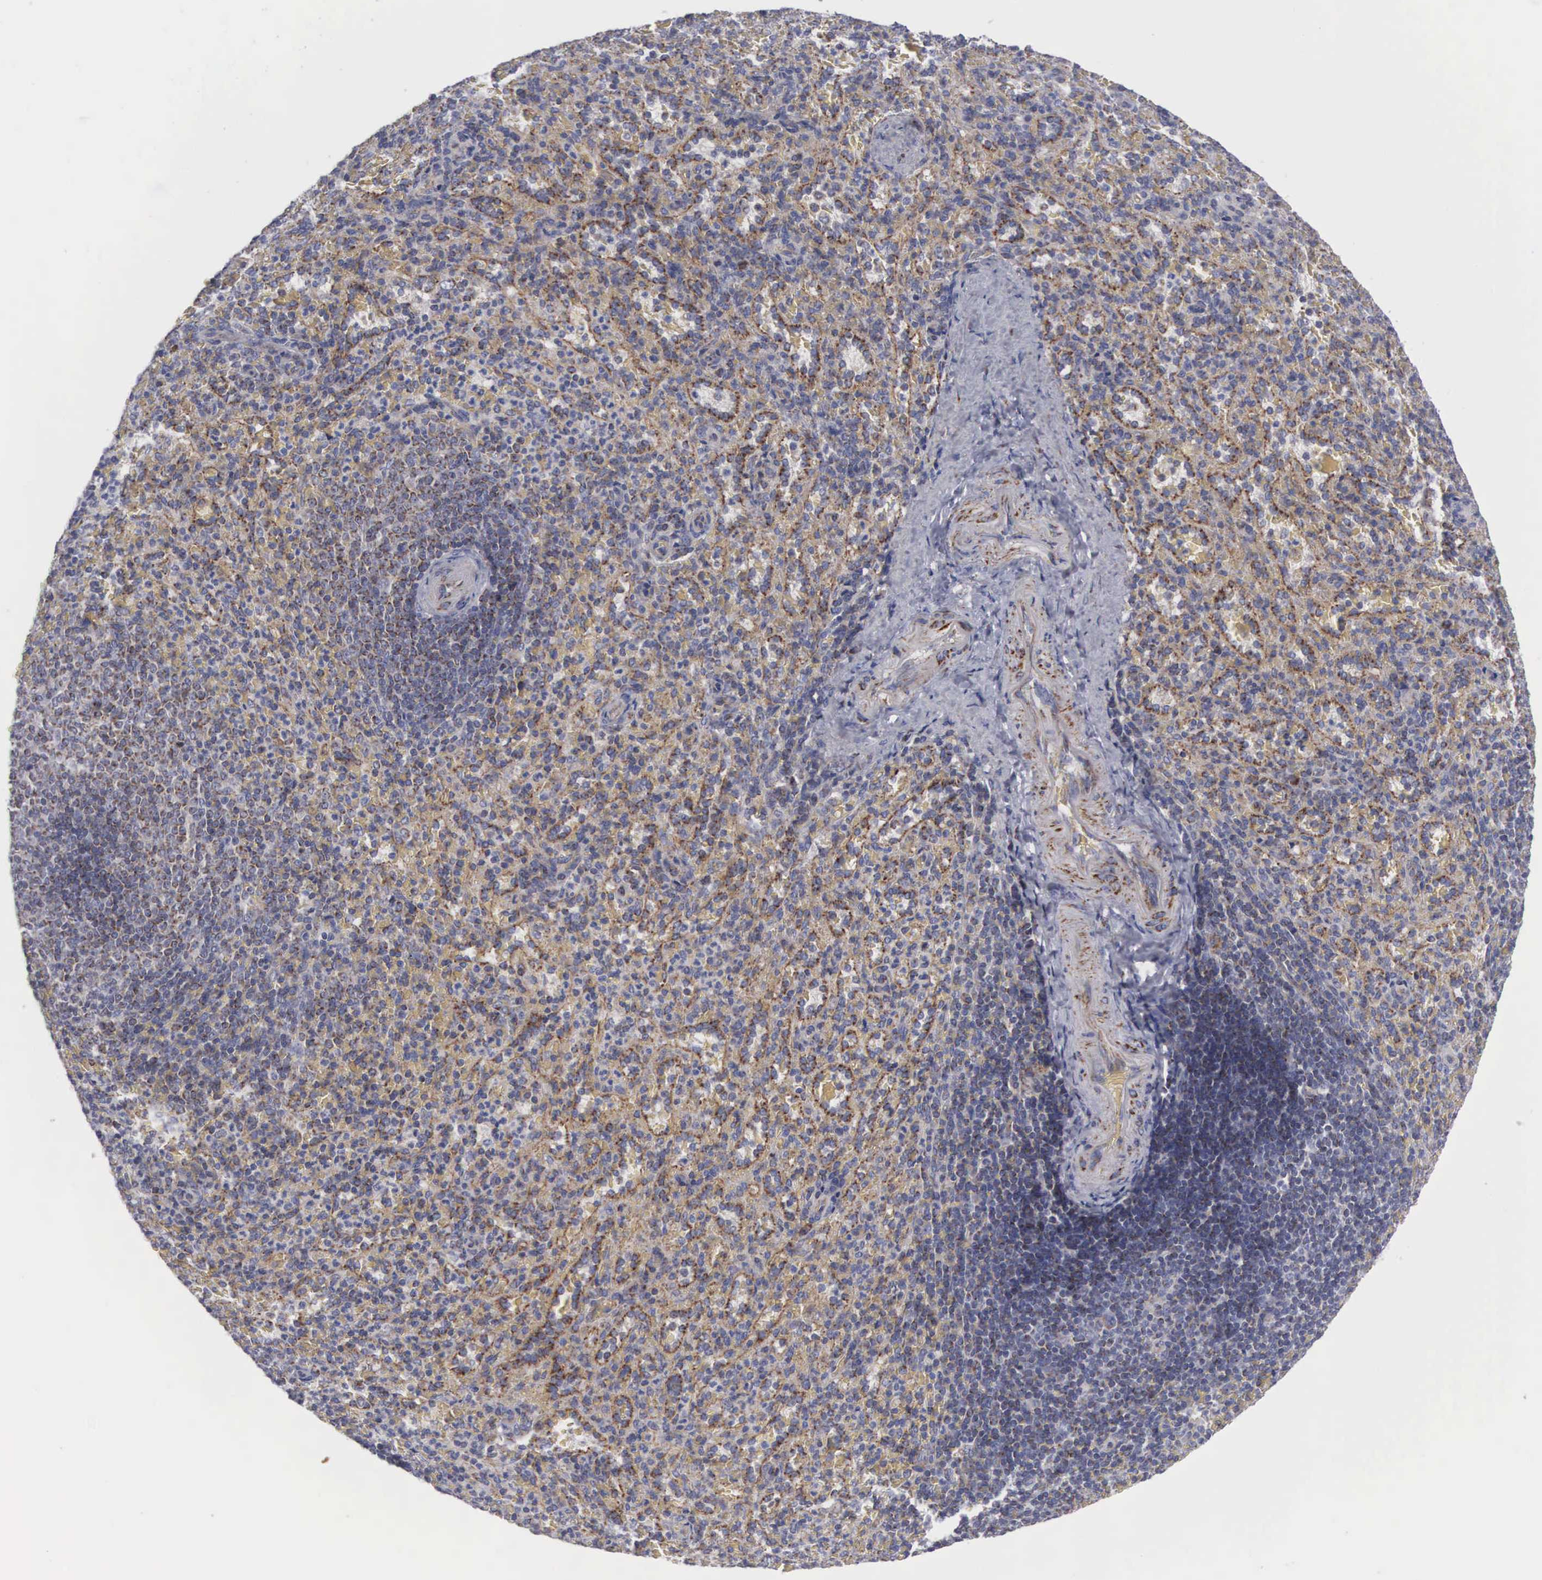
{"staining": {"intensity": "weak", "quantity": "<25%", "location": "cytoplasmic/membranous"}, "tissue": "spleen", "cell_type": "Cells in red pulp", "image_type": "normal", "snomed": [{"axis": "morphology", "description": "Normal tissue, NOS"}, {"axis": "topography", "description": "Spleen"}], "caption": "This micrograph is of normal spleen stained with immunohistochemistry (IHC) to label a protein in brown with the nuclei are counter-stained blue. There is no expression in cells in red pulp.", "gene": "APOOL", "patient": {"sex": "female", "age": 21}}